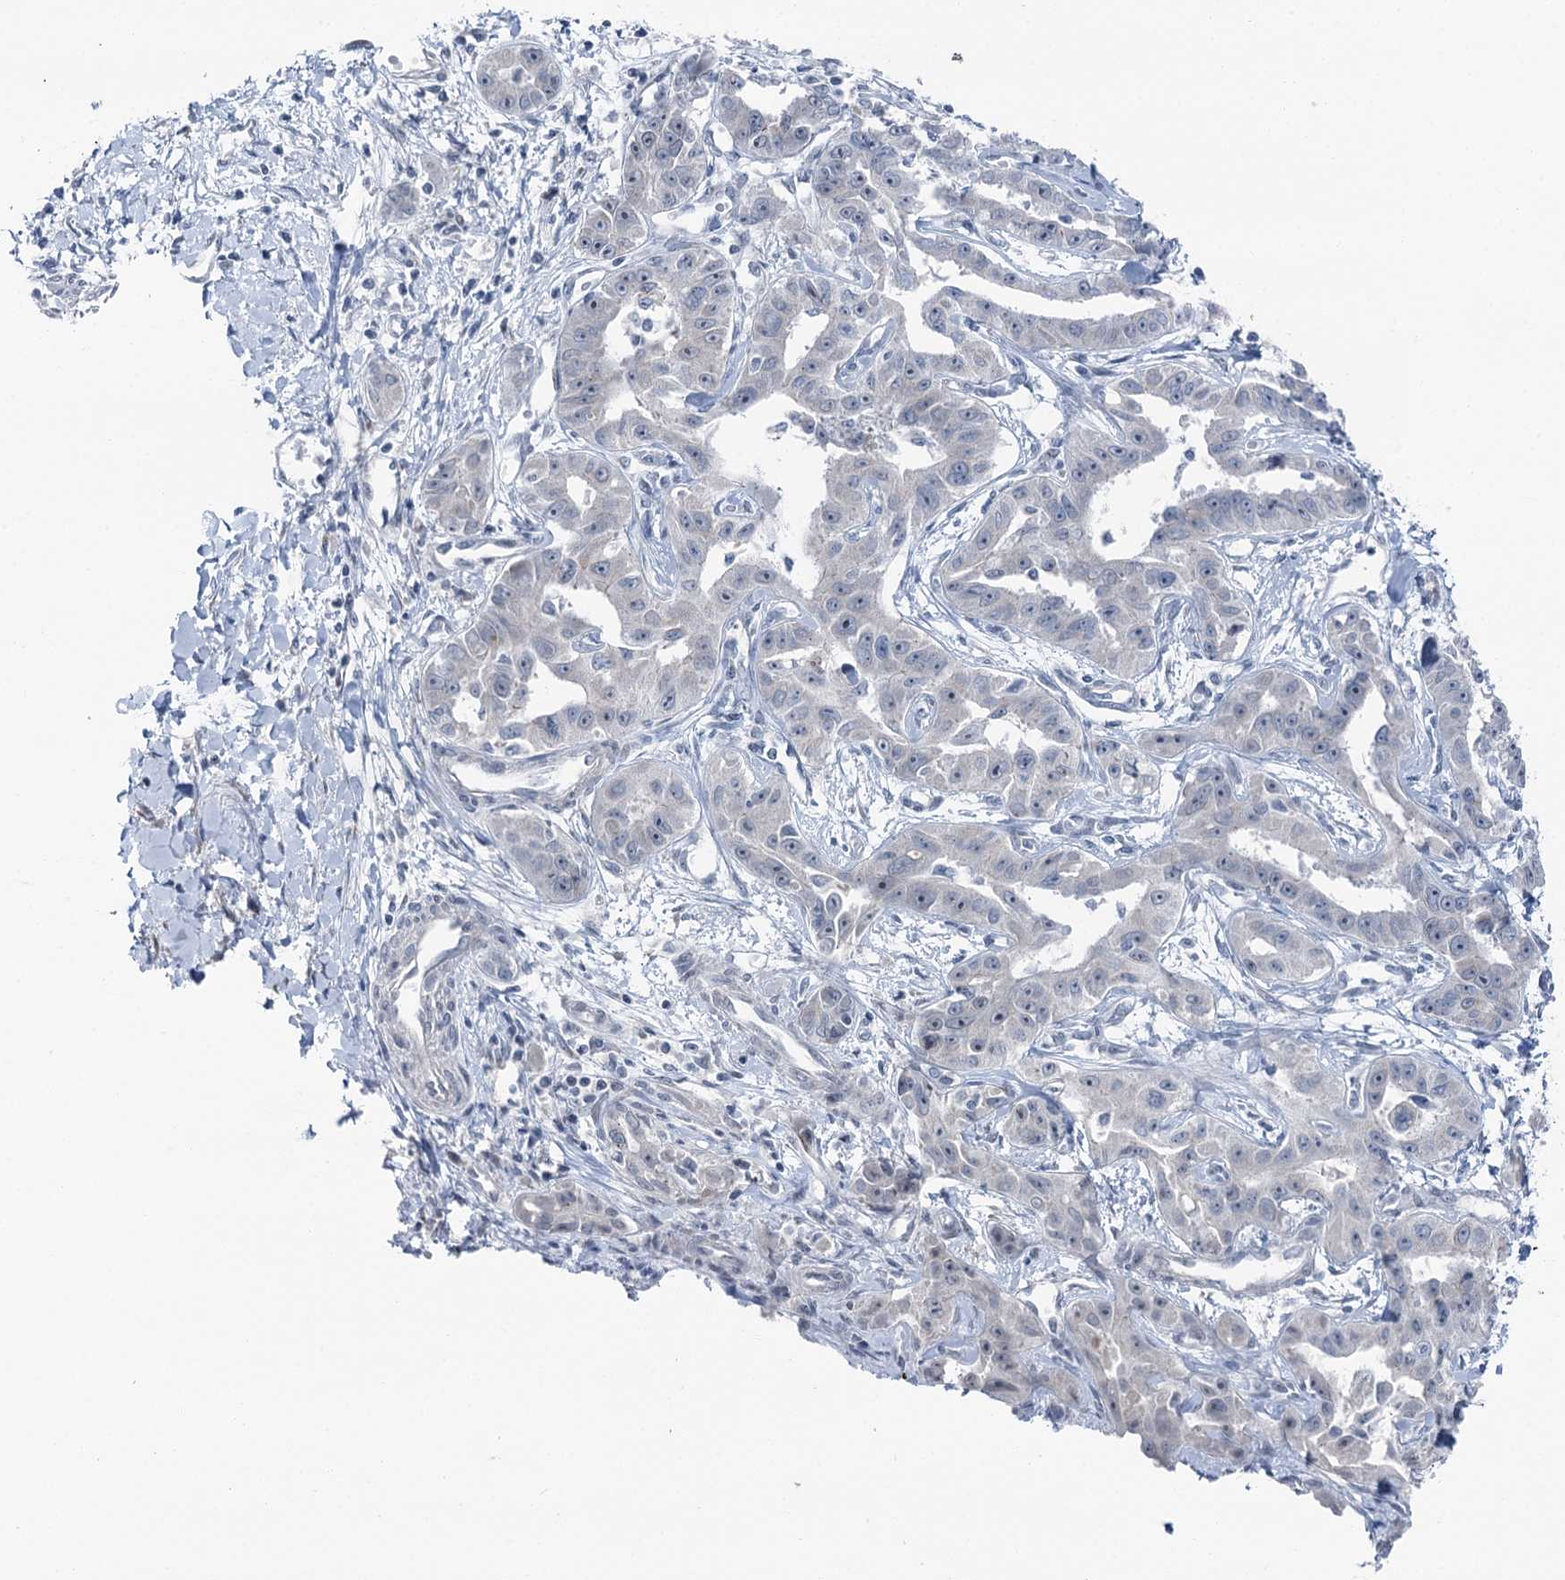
{"staining": {"intensity": "negative", "quantity": "none", "location": "none"}, "tissue": "liver cancer", "cell_type": "Tumor cells", "image_type": "cancer", "snomed": [{"axis": "morphology", "description": "Cholangiocarcinoma"}, {"axis": "topography", "description": "Liver"}], "caption": "The micrograph shows no significant staining in tumor cells of cholangiocarcinoma (liver).", "gene": "STEEP1", "patient": {"sex": "male", "age": 59}}